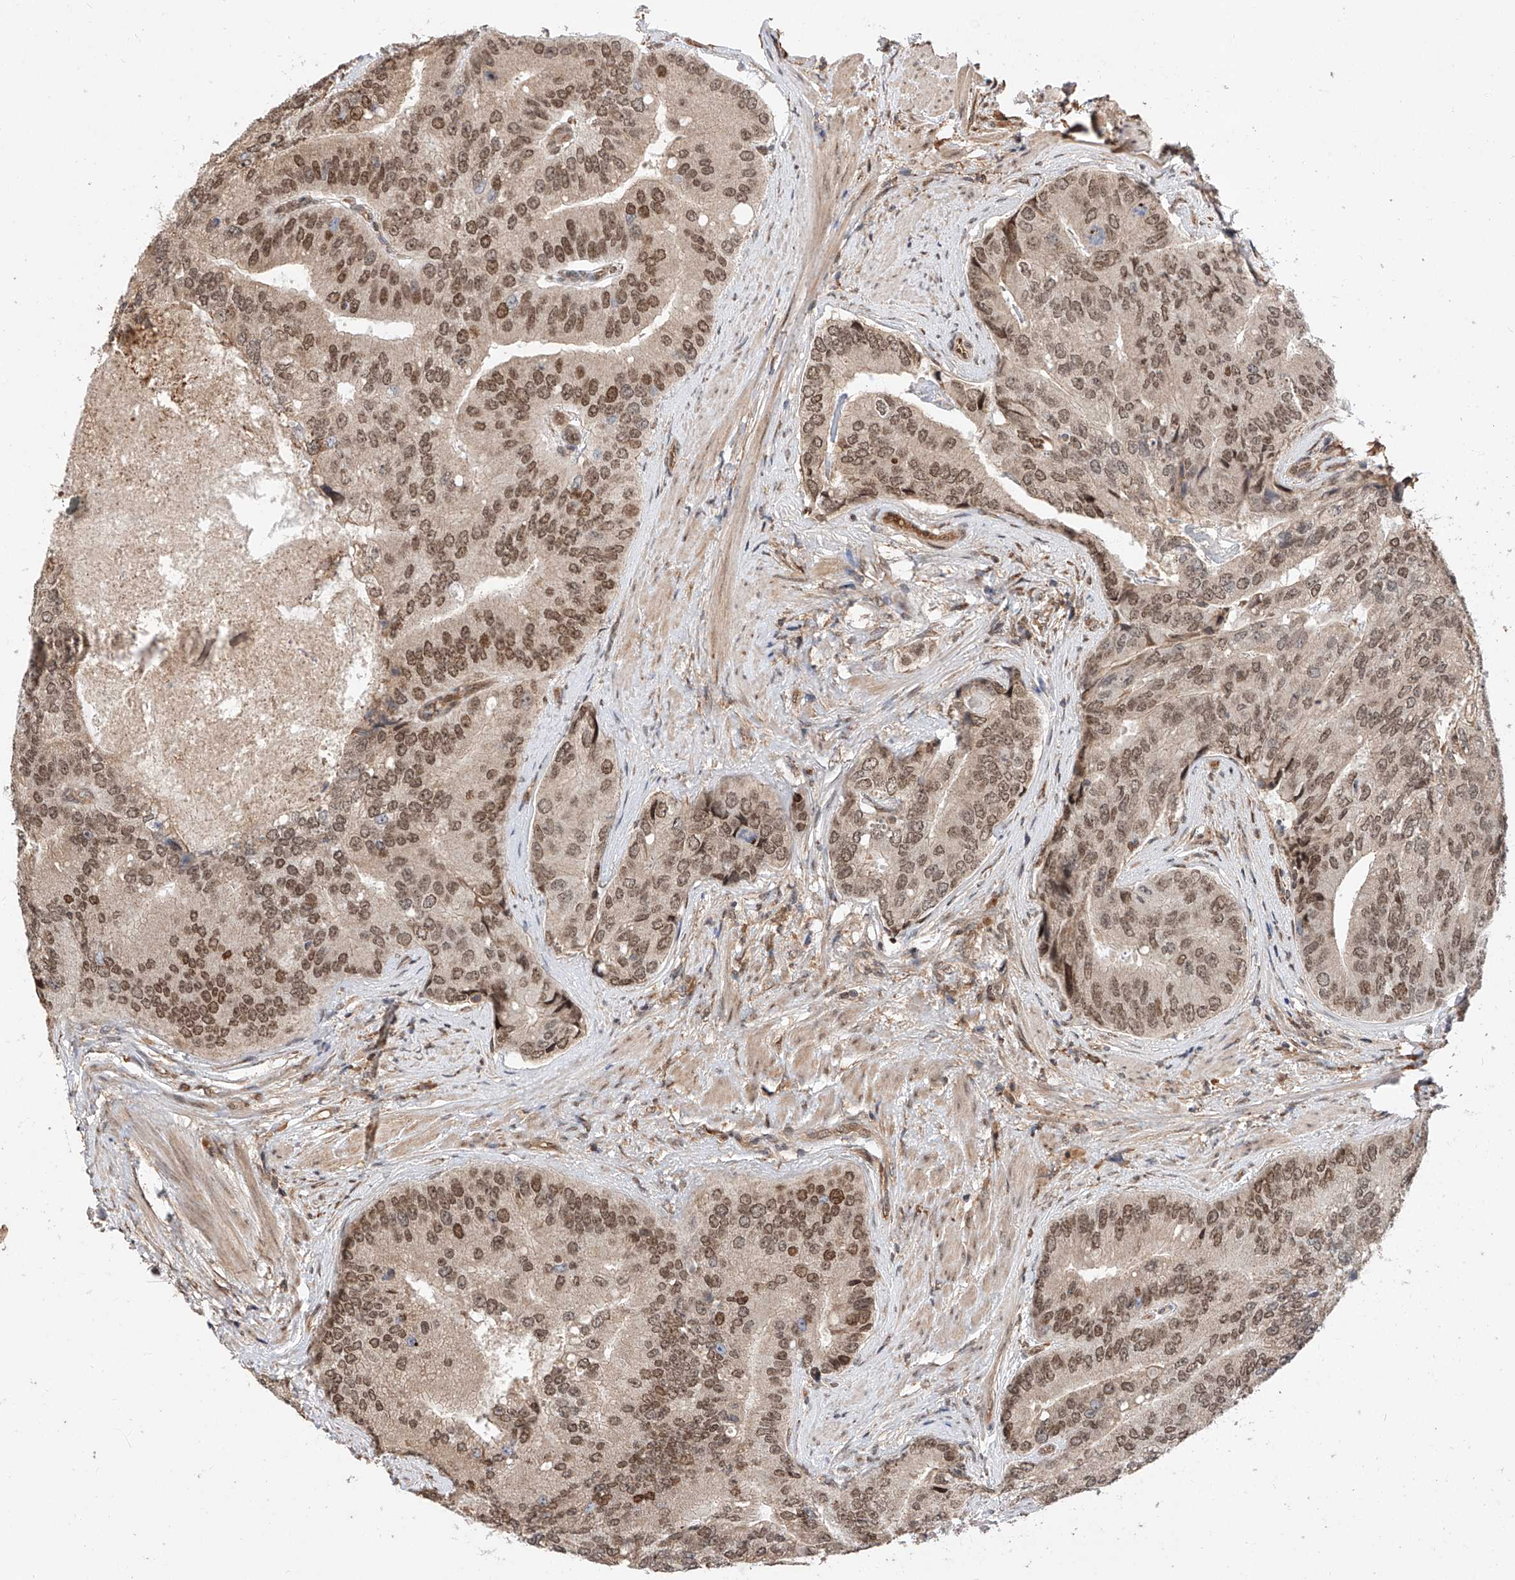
{"staining": {"intensity": "moderate", "quantity": ">75%", "location": "nuclear"}, "tissue": "prostate cancer", "cell_type": "Tumor cells", "image_type": "cancer", "snomed": [{"axis": "morphology", "description": "Adenocarcinoma, High grade"}, {"axis": "topography", "description": "Prostate"}], "caption": "Moderate nuclear expression for a protein is seen in about >75% of tumor cells of high-grade adenocarcinoma (prostate) using immunohistochemistry (IHC).", "gene": "RILPL2", "patient": {"sex": "male", "age": 70}}